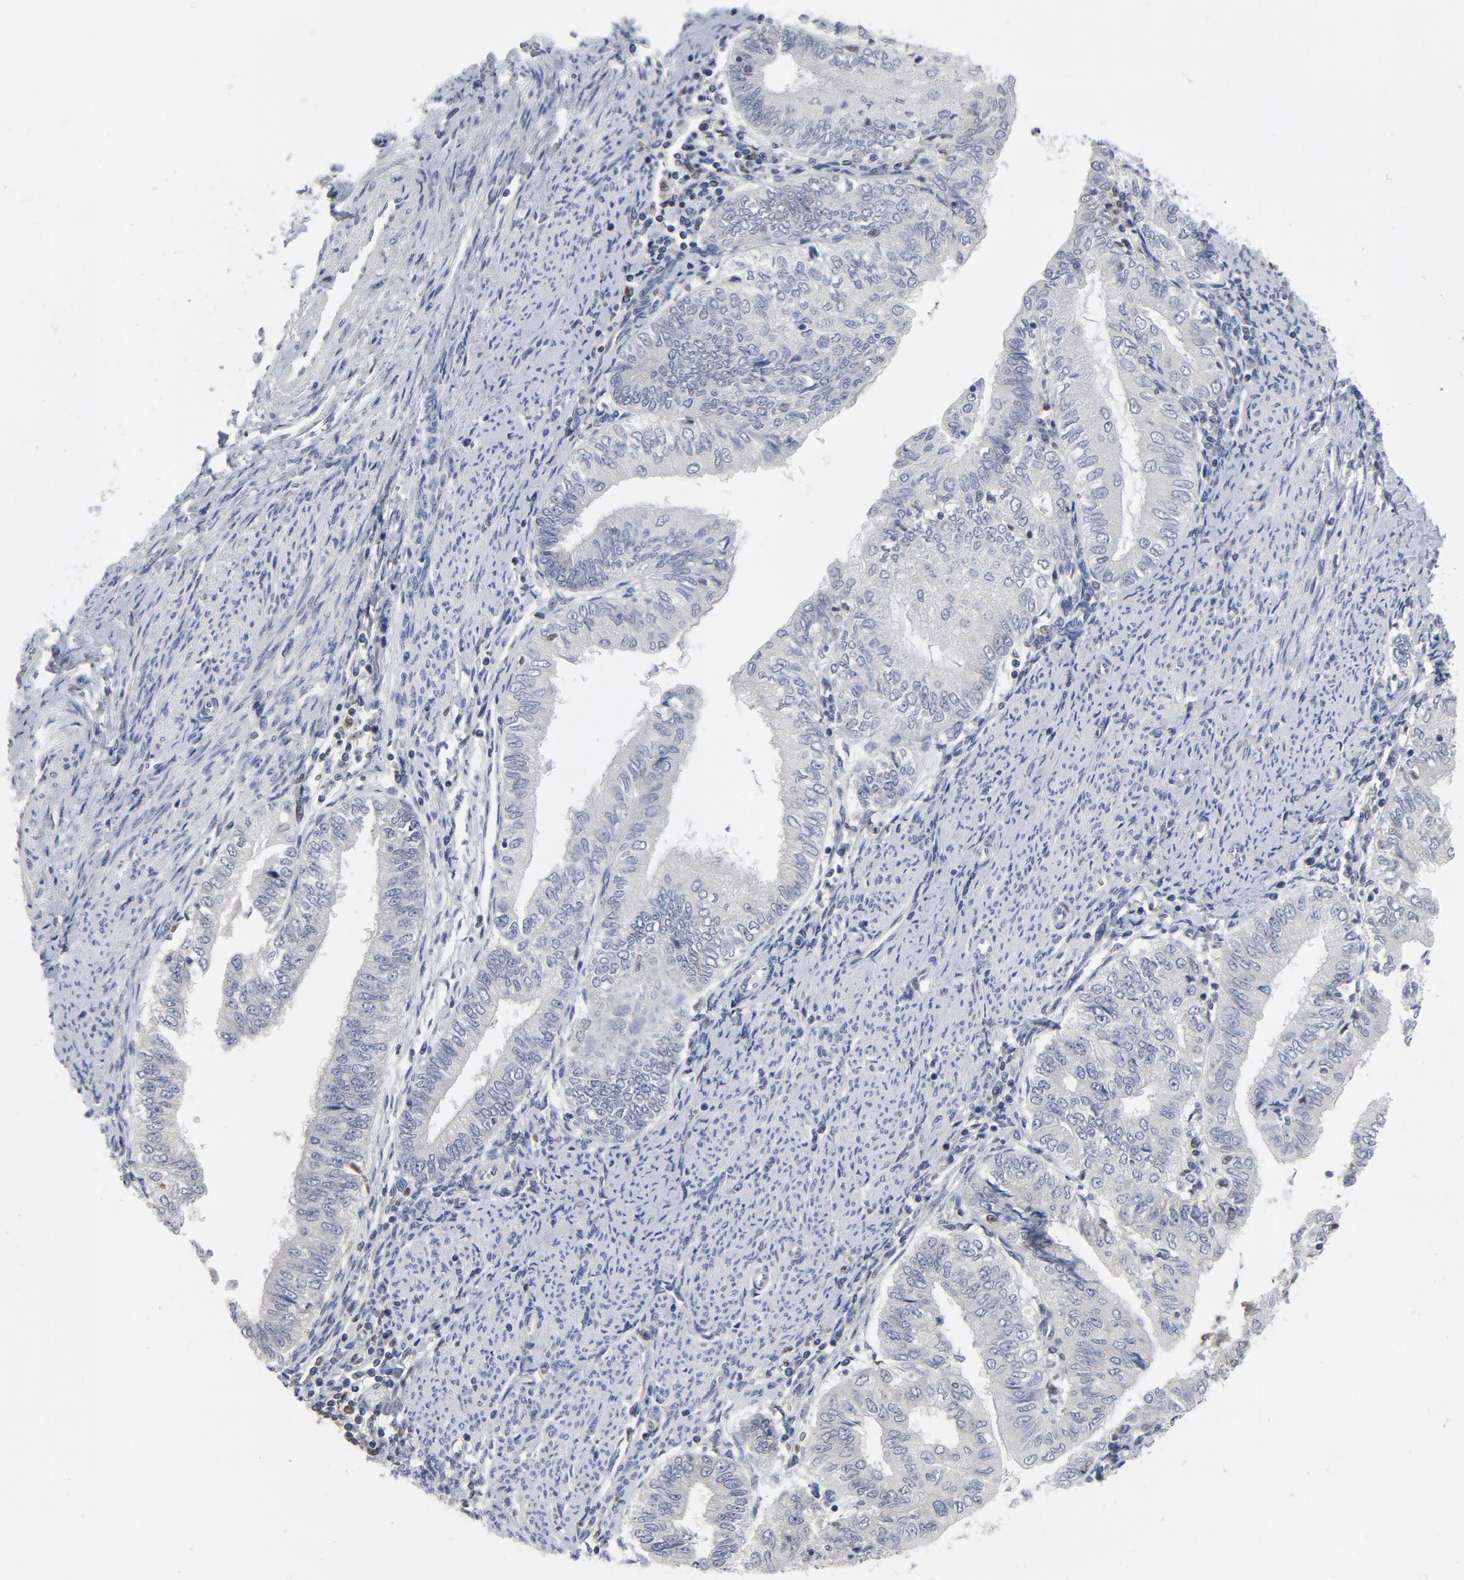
{"staining": {"intensity": "negative", "quantity": "none", "location": "none"}, "tissue": "endometrial cancer", "cell_type": "Tumor cells", "image_type": "cancer", "snomed": [{"axis": "morphology", "description": "Adenocarcinoma, NOS"}, {"axis": "topography", "description": "Endometrium"}], "caption": "Tumor cells are negative for brown protein staining in endometrial cancer.", "gene": "NFKB1", "patient": {"sex": "female", "age": 66}}